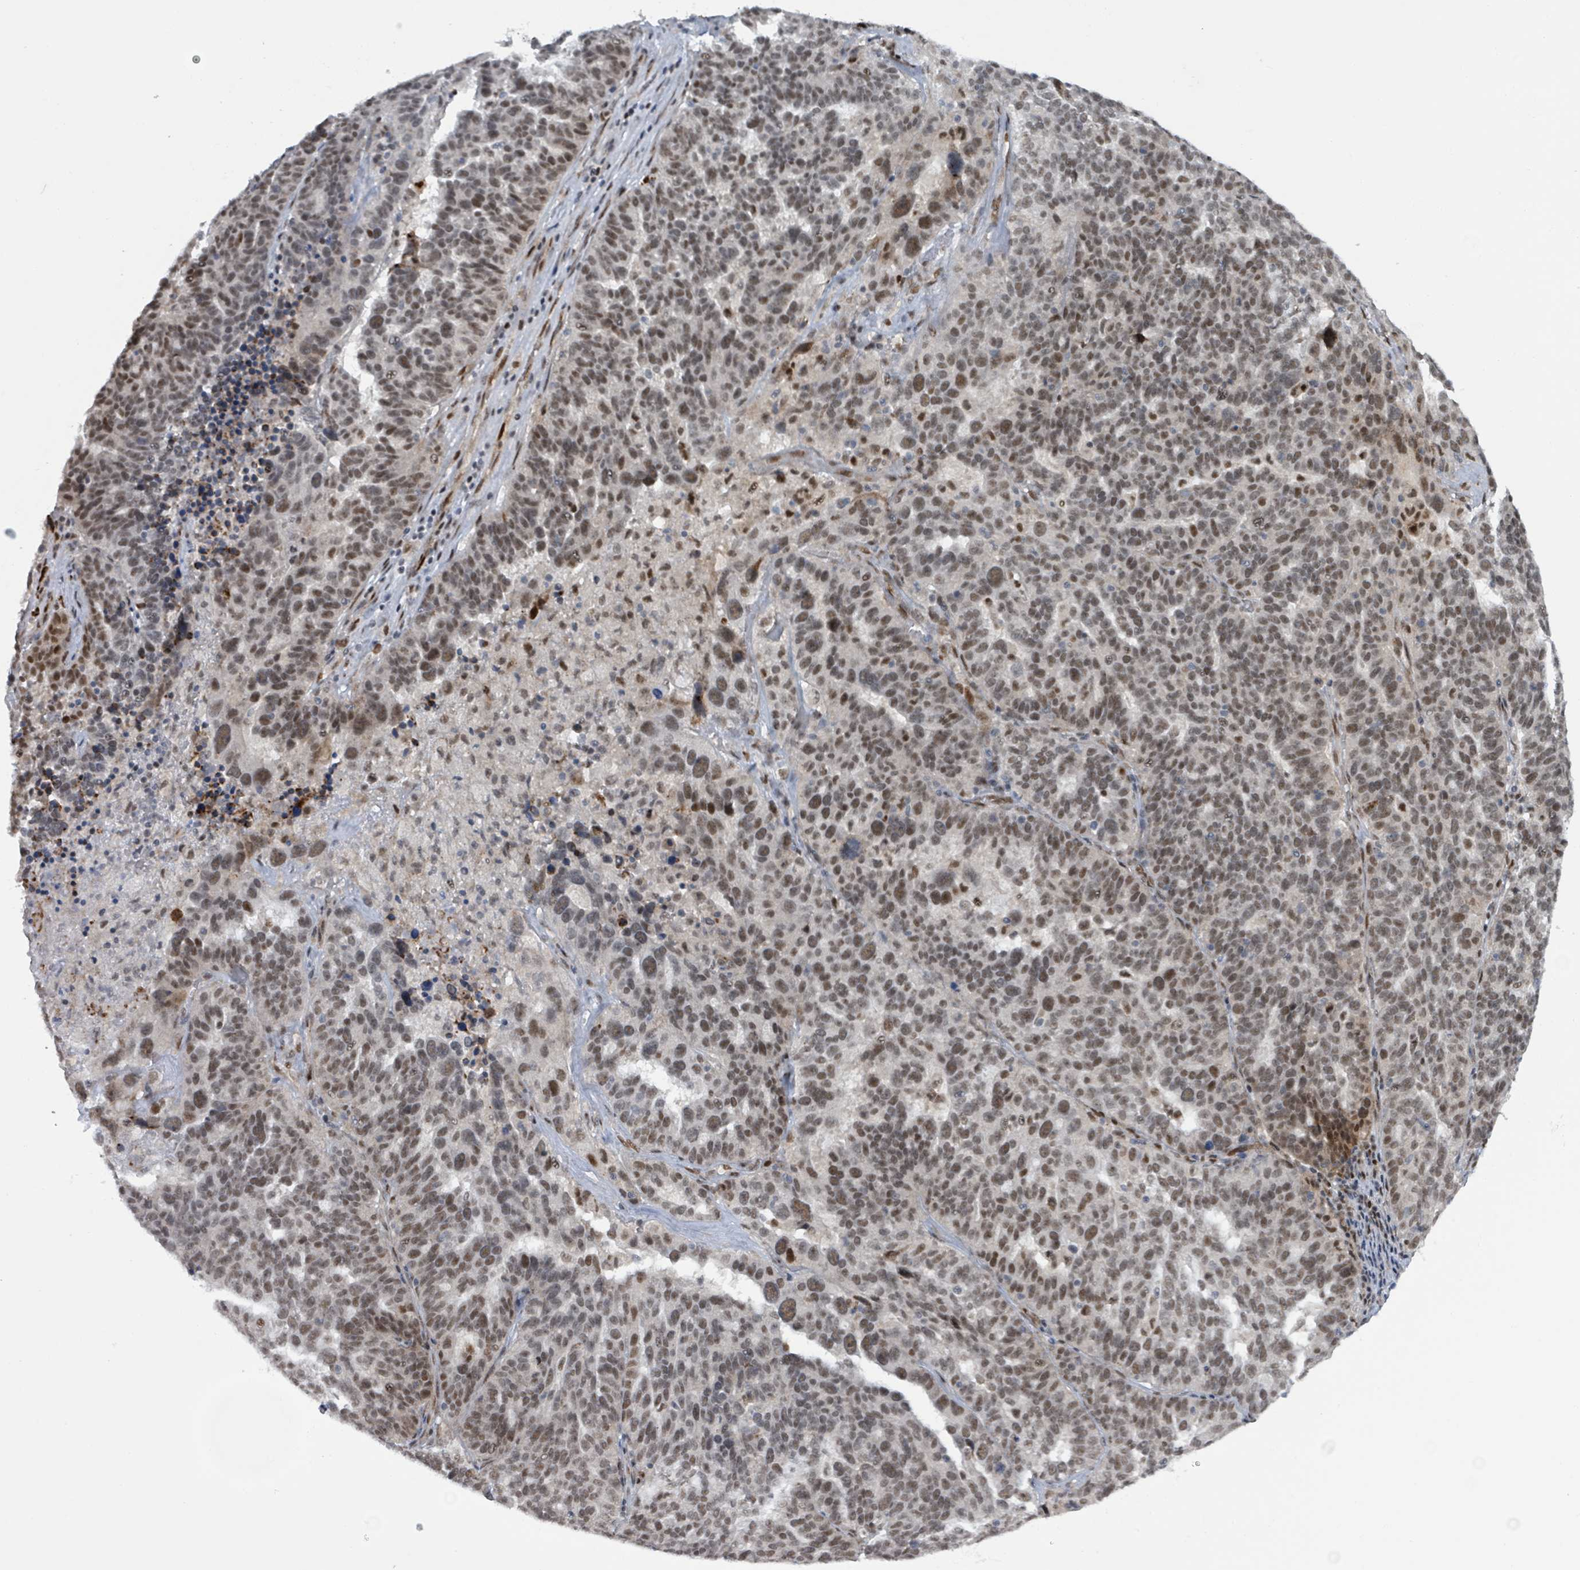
{"staining": {"intensity": "moderate", "quantity": ">75%", "location": "nuclear"}, "tissue": "ovarian cancer", "cell_type": "Tumor cells", "image_type": "cancer", "snomed": [{"axis": "morphology", "description": "Cystadenocarcinoma, serous, NOS"}, {"axis": "topography", "description": "Ovary"}], "caption": "High-power microscopy captured an immunohistochemistry histopathology image of ovarian cancer, revealing moderate nuclear staining in about >75% of tumor cells.", "gene": "KLF3", "patient": {"sex": "female", "age": 59}}